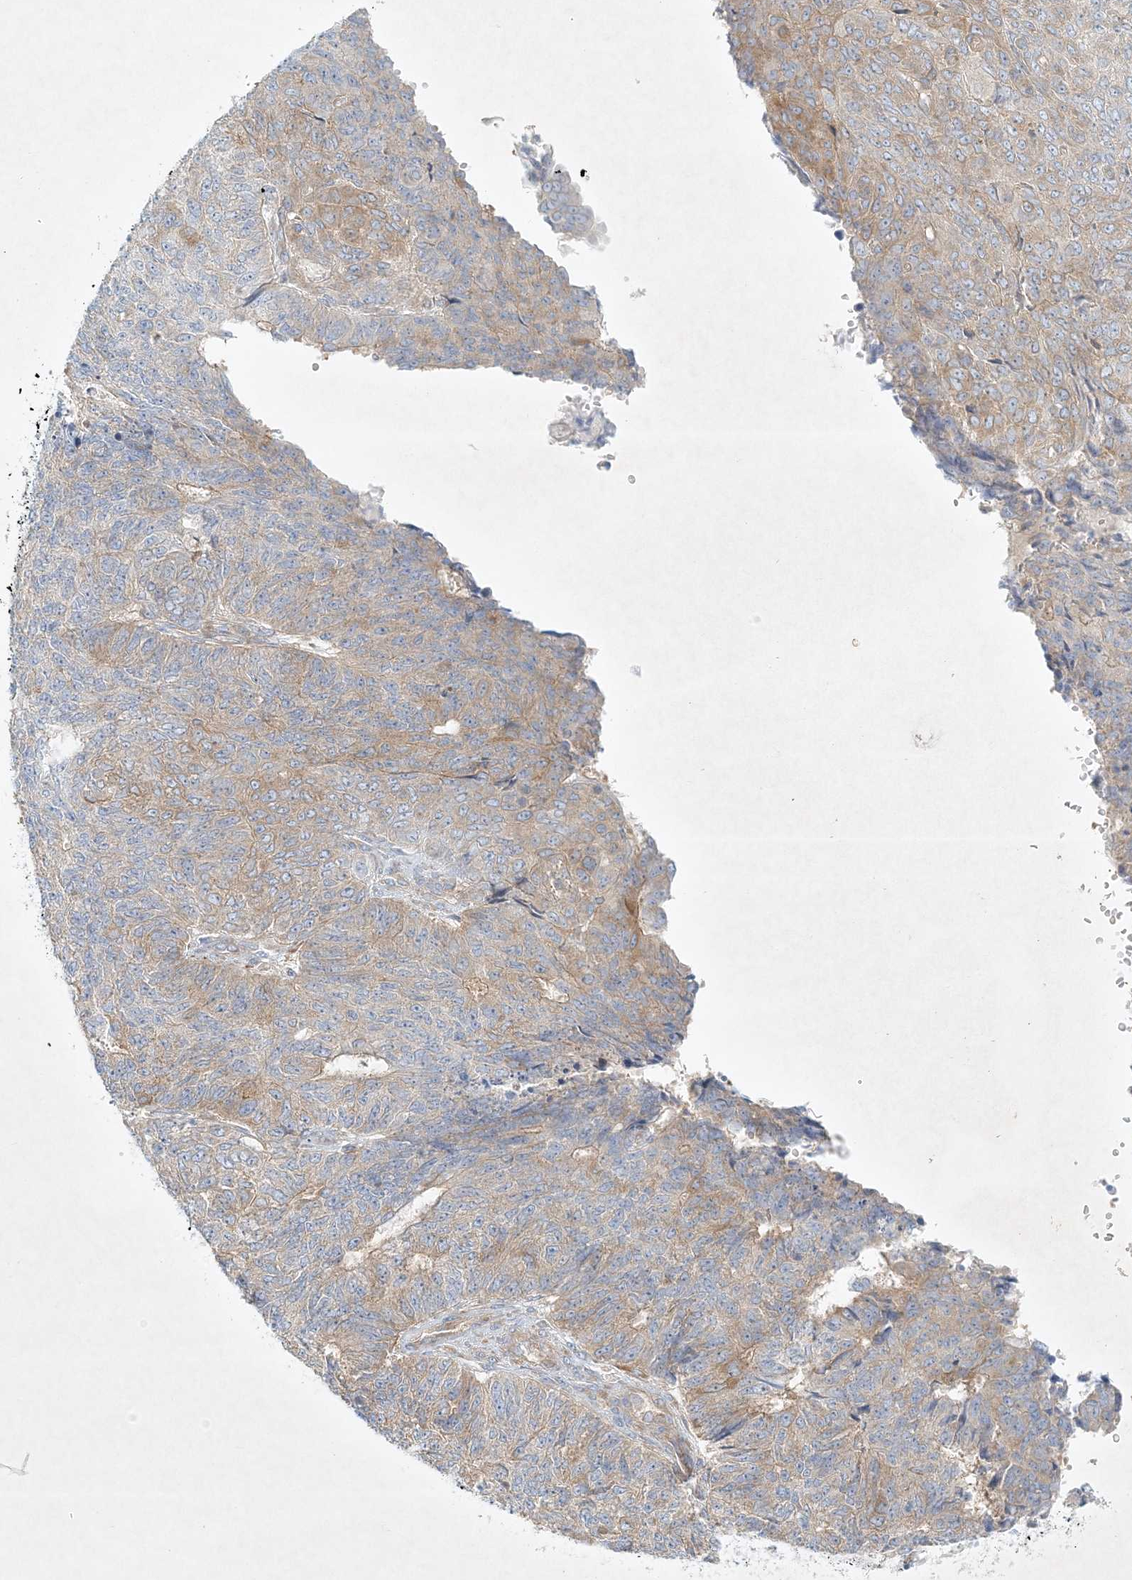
{"staining": {"intensity": "moderate", "quantity": "<25%", "location": "cytoplasmic/membranous"}, "tissue": "endometrial cancer", "cell_type": "Tumor cells", "image_type": "cancer", "snomed": [{"axis": "morphology", "description": "Adenocarcinoma, NOS"}, {"axis": "topography", "description": "Endometrium"}], "caption": "This is a photomicrograph of IHC staining of endometrial cancer (adenocarcinoma), which shows moderate staining in the cytoplasmic/membranous of tumor cells.", "gene": "STK11IP", "patient": {"sex": "female", "age": 32}}